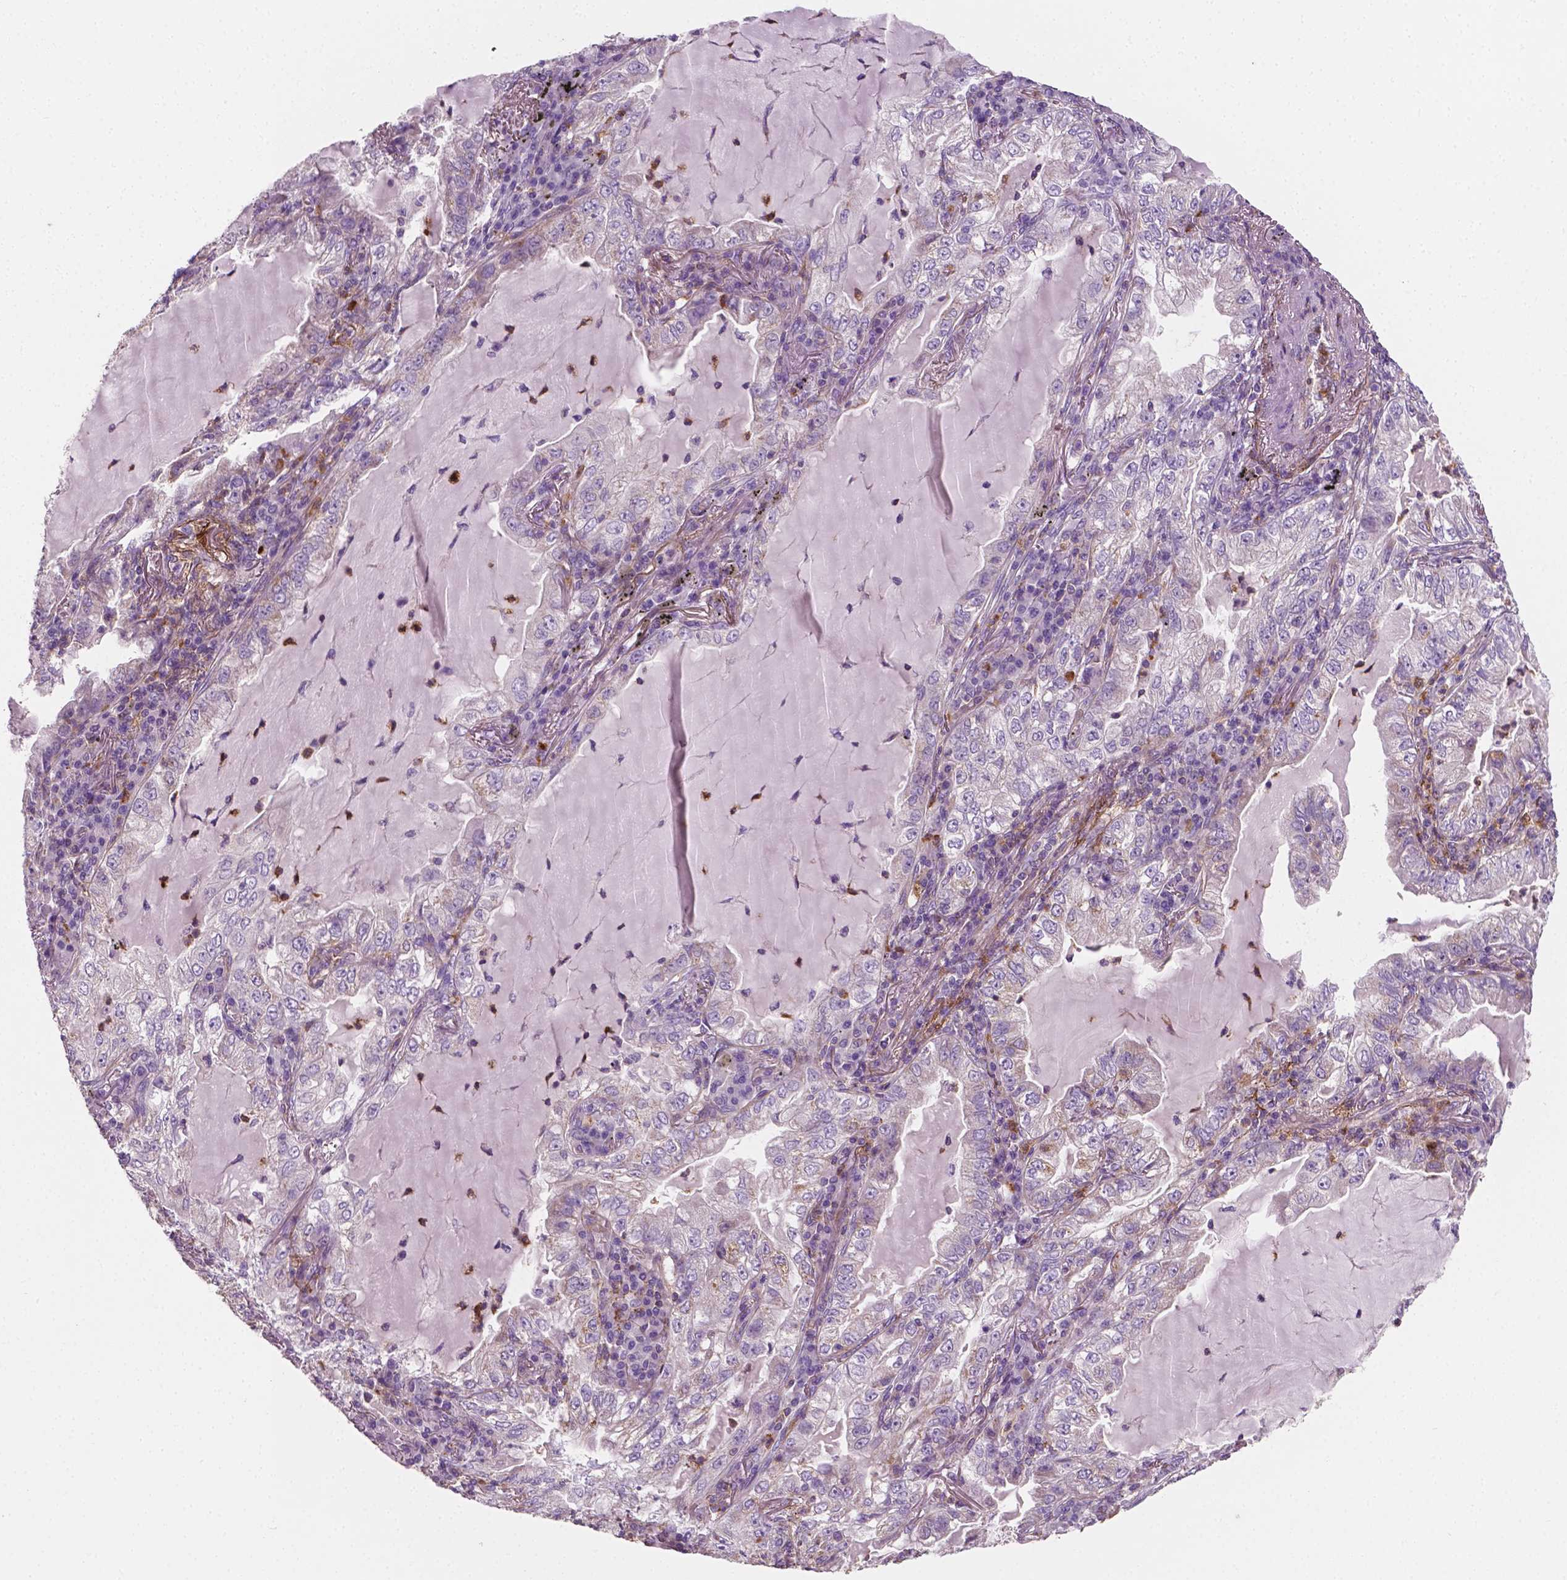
{"staining": {"intensity": "negative", "quantity": "none", "location": "none"}, "tissue": "lung cancer", "cell_type": "Tumor cells", "image_type": "cancer", "snomed": [{"axis": "morphology", "description": "Adenocarcinoma, NOS"}, {"axis": "topography", "description": "Lung"}], "caption": "This is an immunohistochemistry (IHC) image of lung cancer (adenocarcinoma). There is no positivity in tumor cells.", "gene": "PTX3", "patient": {"sex": "female", "age": 73}}